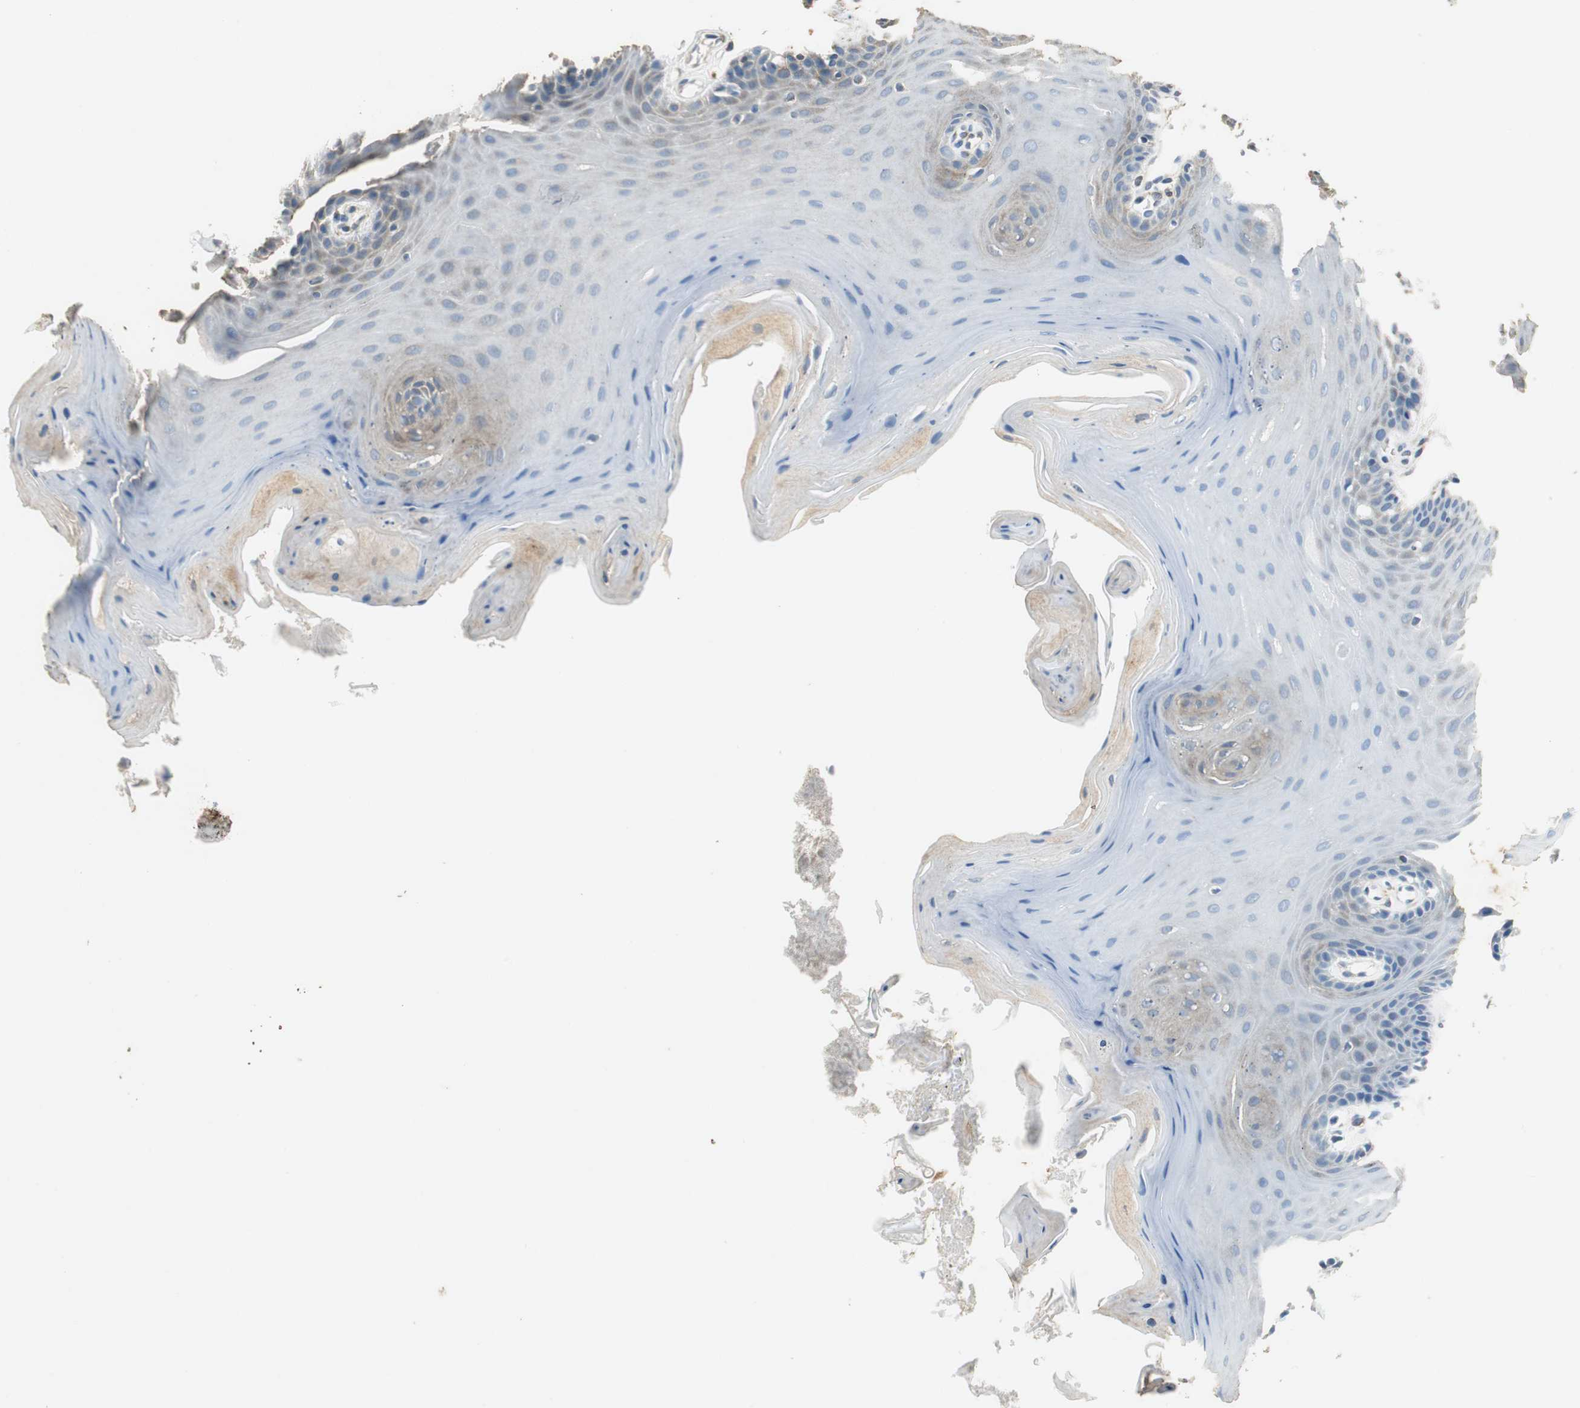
{"staining": {"intensity": "moderate", "quantity": "<25%", "location": "cytoplasmic/membranous"}, "tissue": "oral mucosa", "cell_type": "Squamous epithelial cells", "image_type": "normal", "snomed": [{"axis": "morphology", "description": "Normal tissue, NOS"}, {"axis": "morphology", "description": "Squamous cell carcinoma, NOS"}, {"axis": "topography", "description": "Skeletal muscle"}, {"axis": "topography", "description": "Oral tissue"}, {"axis": "topography", "description": "Head-Neck"}], "caption": "A histopathology image of human oral mucosa stained for a protein shows moderate cytoplasmic/membranous brown staining in squamous epithelial cells.", "gene": "ALDH4A1", "patient": {"sex": "male", "age": 71}}